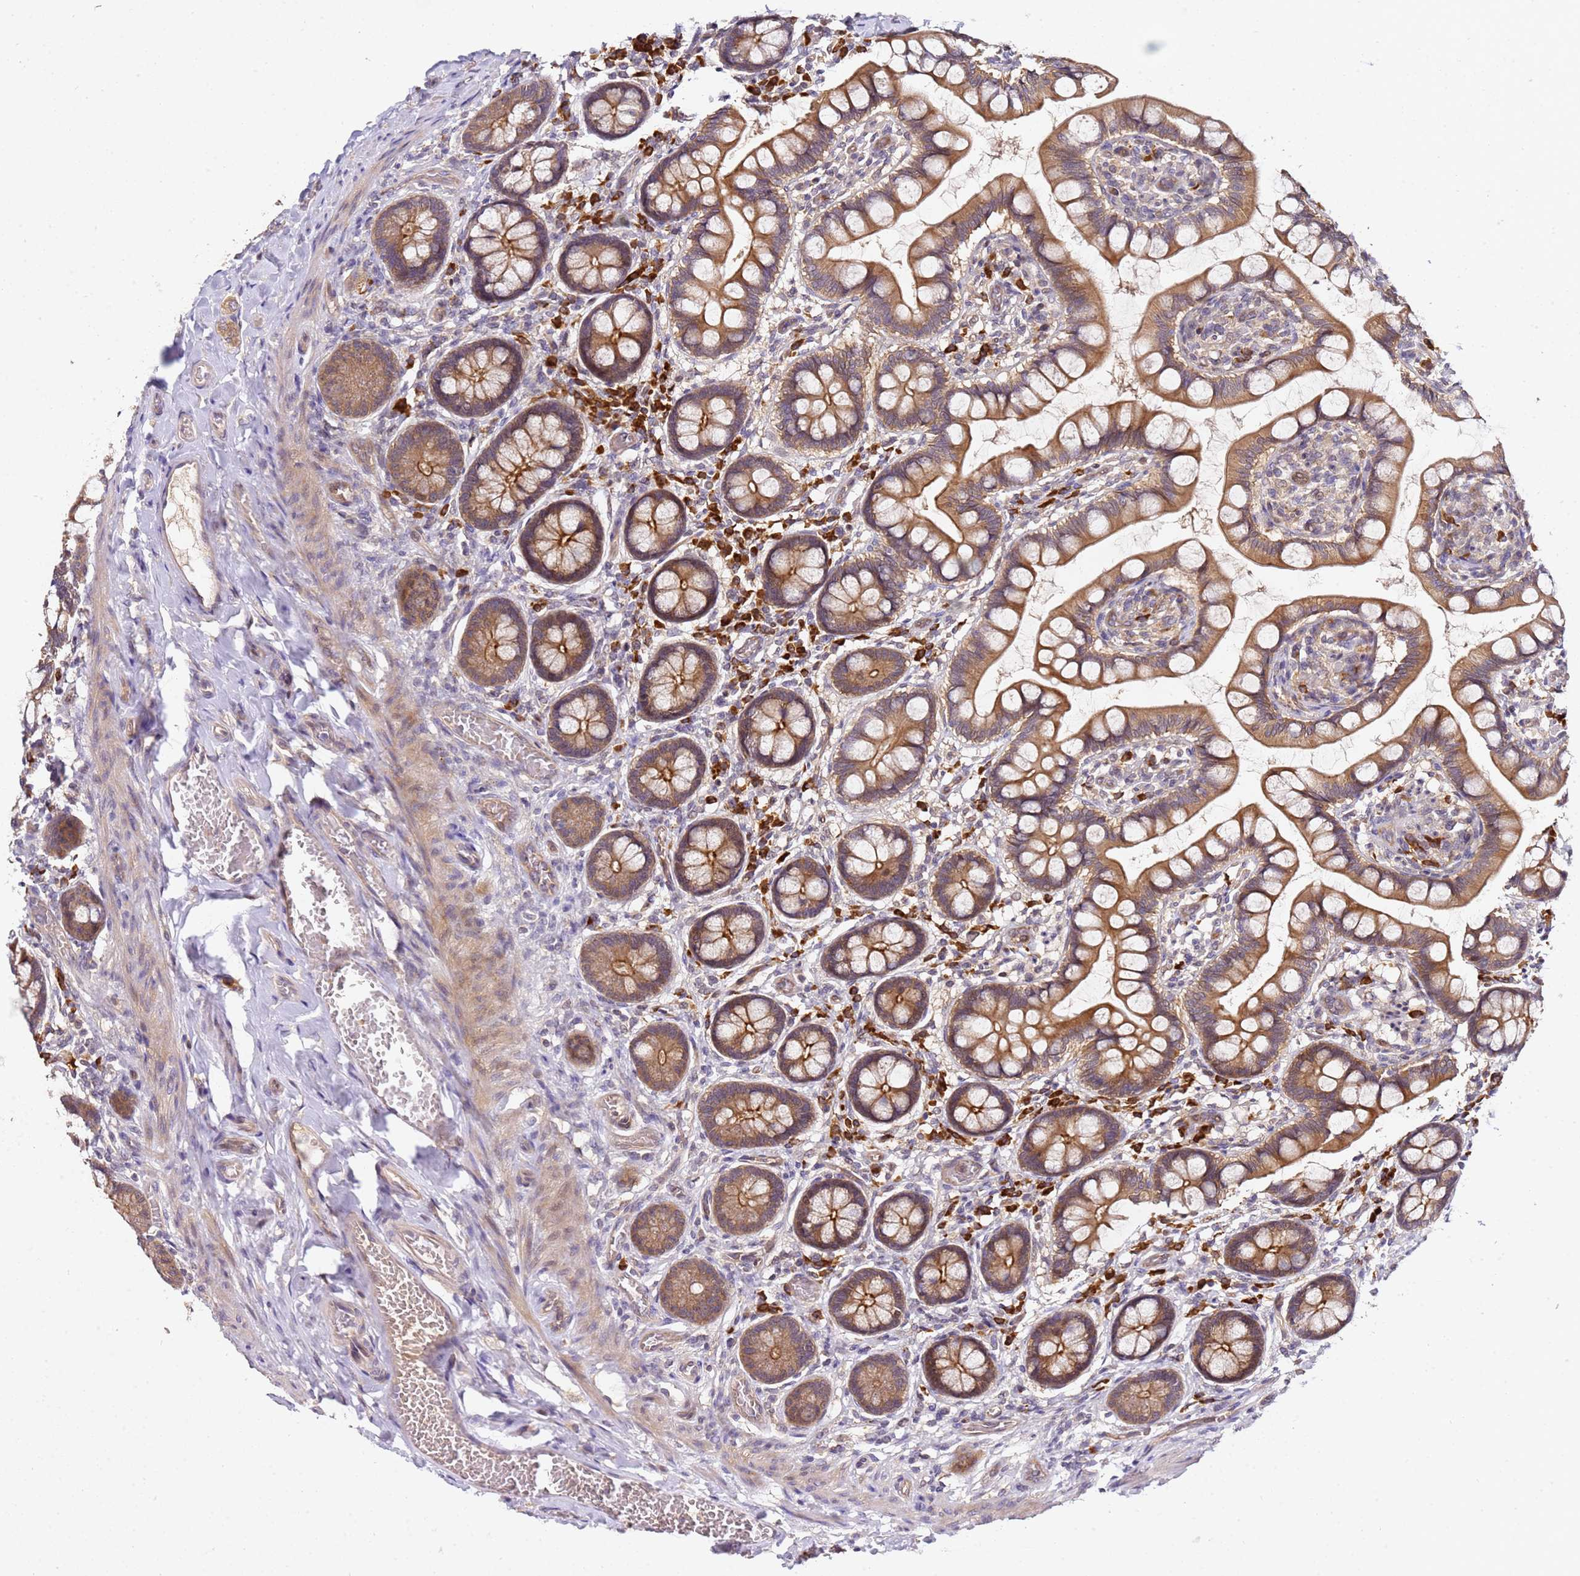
{"staining": {"intensity": "strong", "quantity": ">75%", "location": "cytoplasmic/membranous"}, "tissue": "small intestine", "cell_type": "Glandular cells", "image_type": "normal", "snomed": [{"axis": "morphology", "description": "Normal tissue, NOS"}, {"axis": "topography", "description": "Small intestine"}], "caption": "IHC photomicrograph of benign small intestine stained for a protein (brown), which reveals high levels of strong cytoplasmic/membranous positivity in approximately >75% of glandular cells.", "gene": "OSBPL2", "patient": {"sex": "male", "age": 52}}